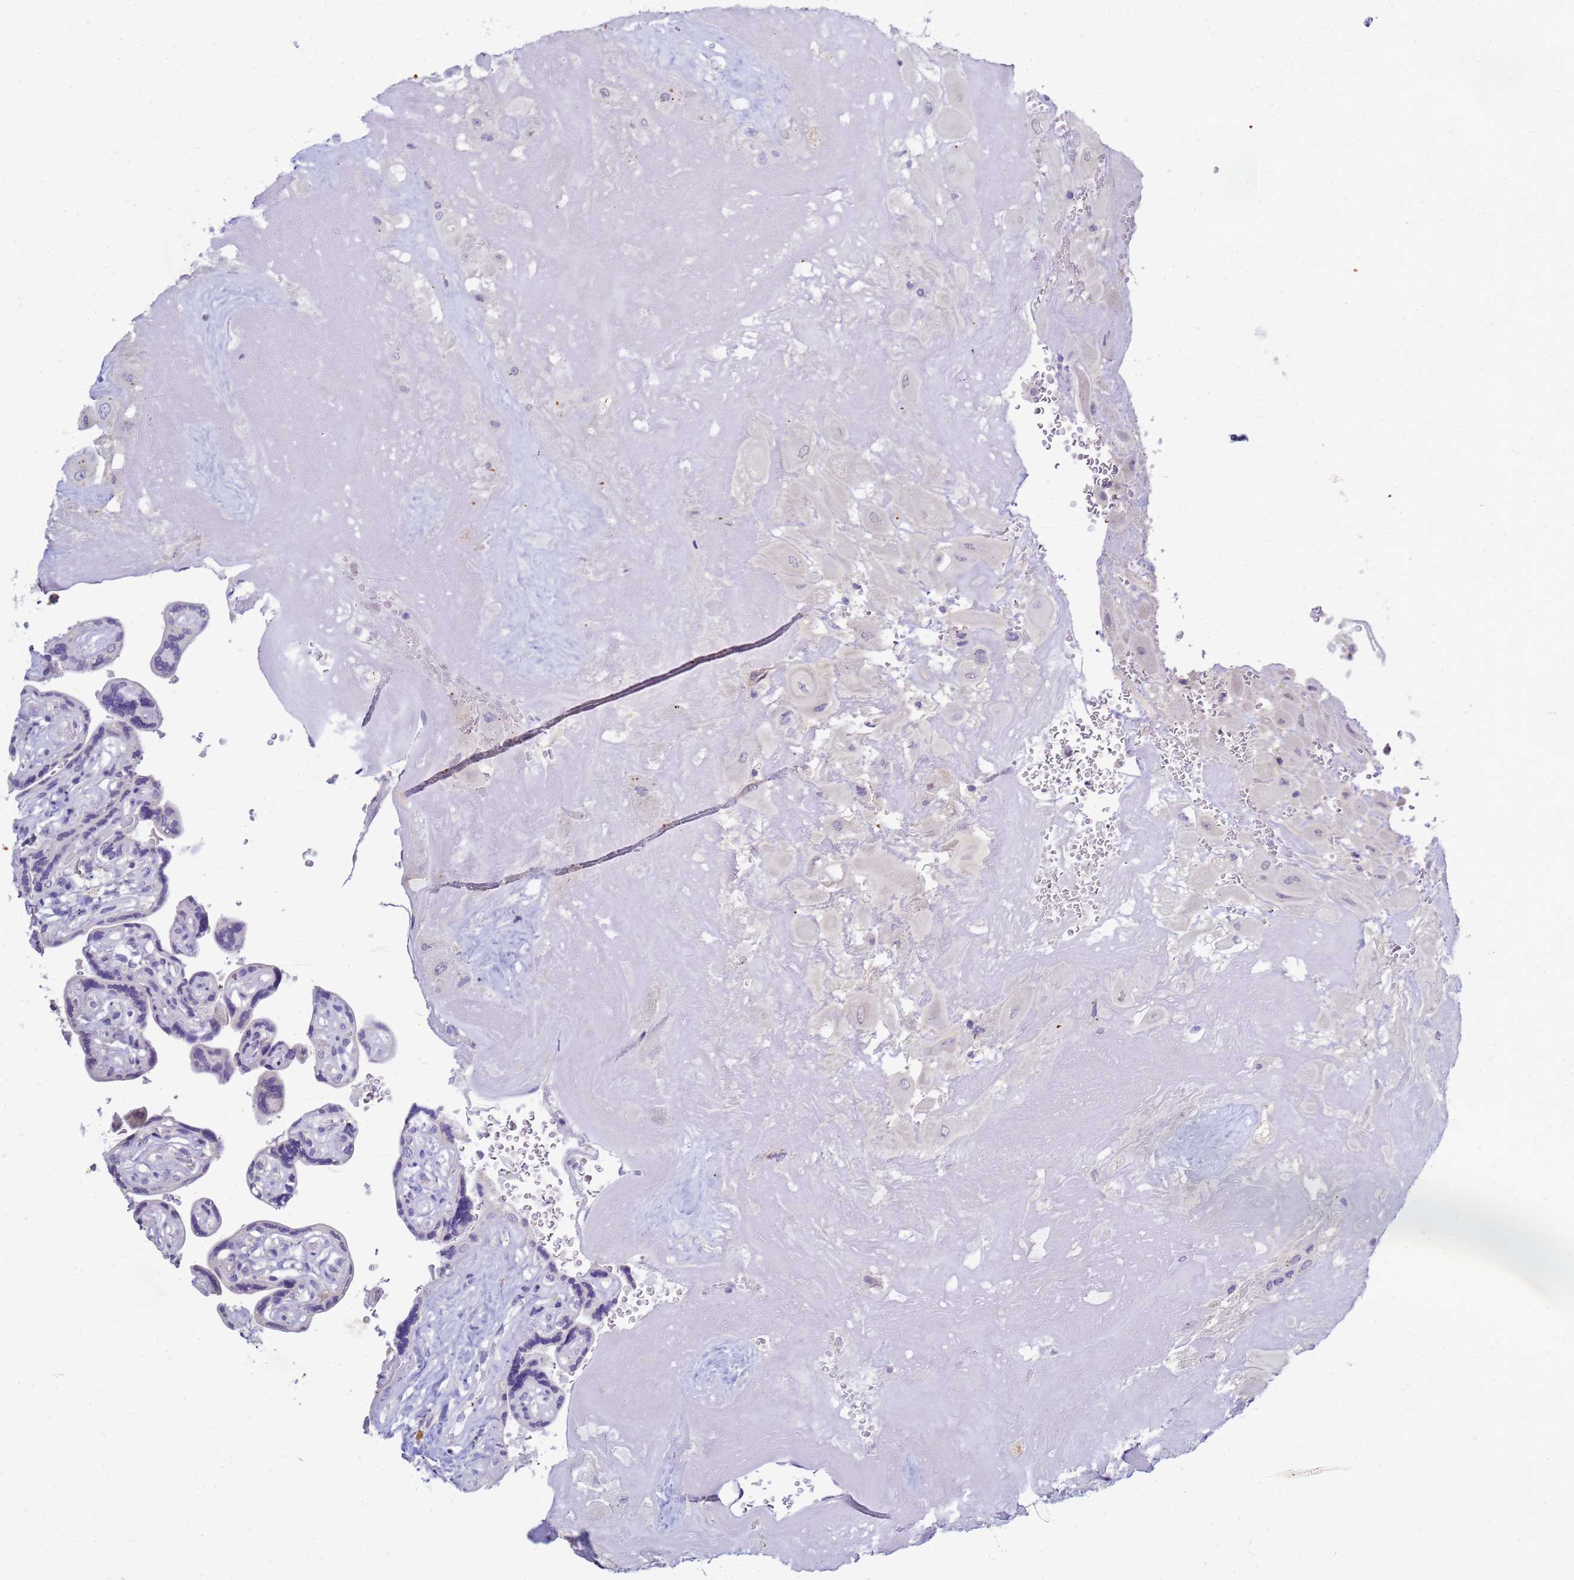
{"staining": {"intensity": "negative", "quantity": "none", "location": "none"}, "tissue": "placenta", "cell_type": "Decidual cells", "image_type": "normal", "snomed": [{"axis": "morphology", "description": "Normal tissue, NOS"}, {"axis": "topography", "description": "Placenta"}], "caption": "Immunohistochemistry (IHC) of benign placenta demonstrates no expression in decidual cells.", "gene": "B3GNT8", "patient": {"sex": "female", "age": 32}}